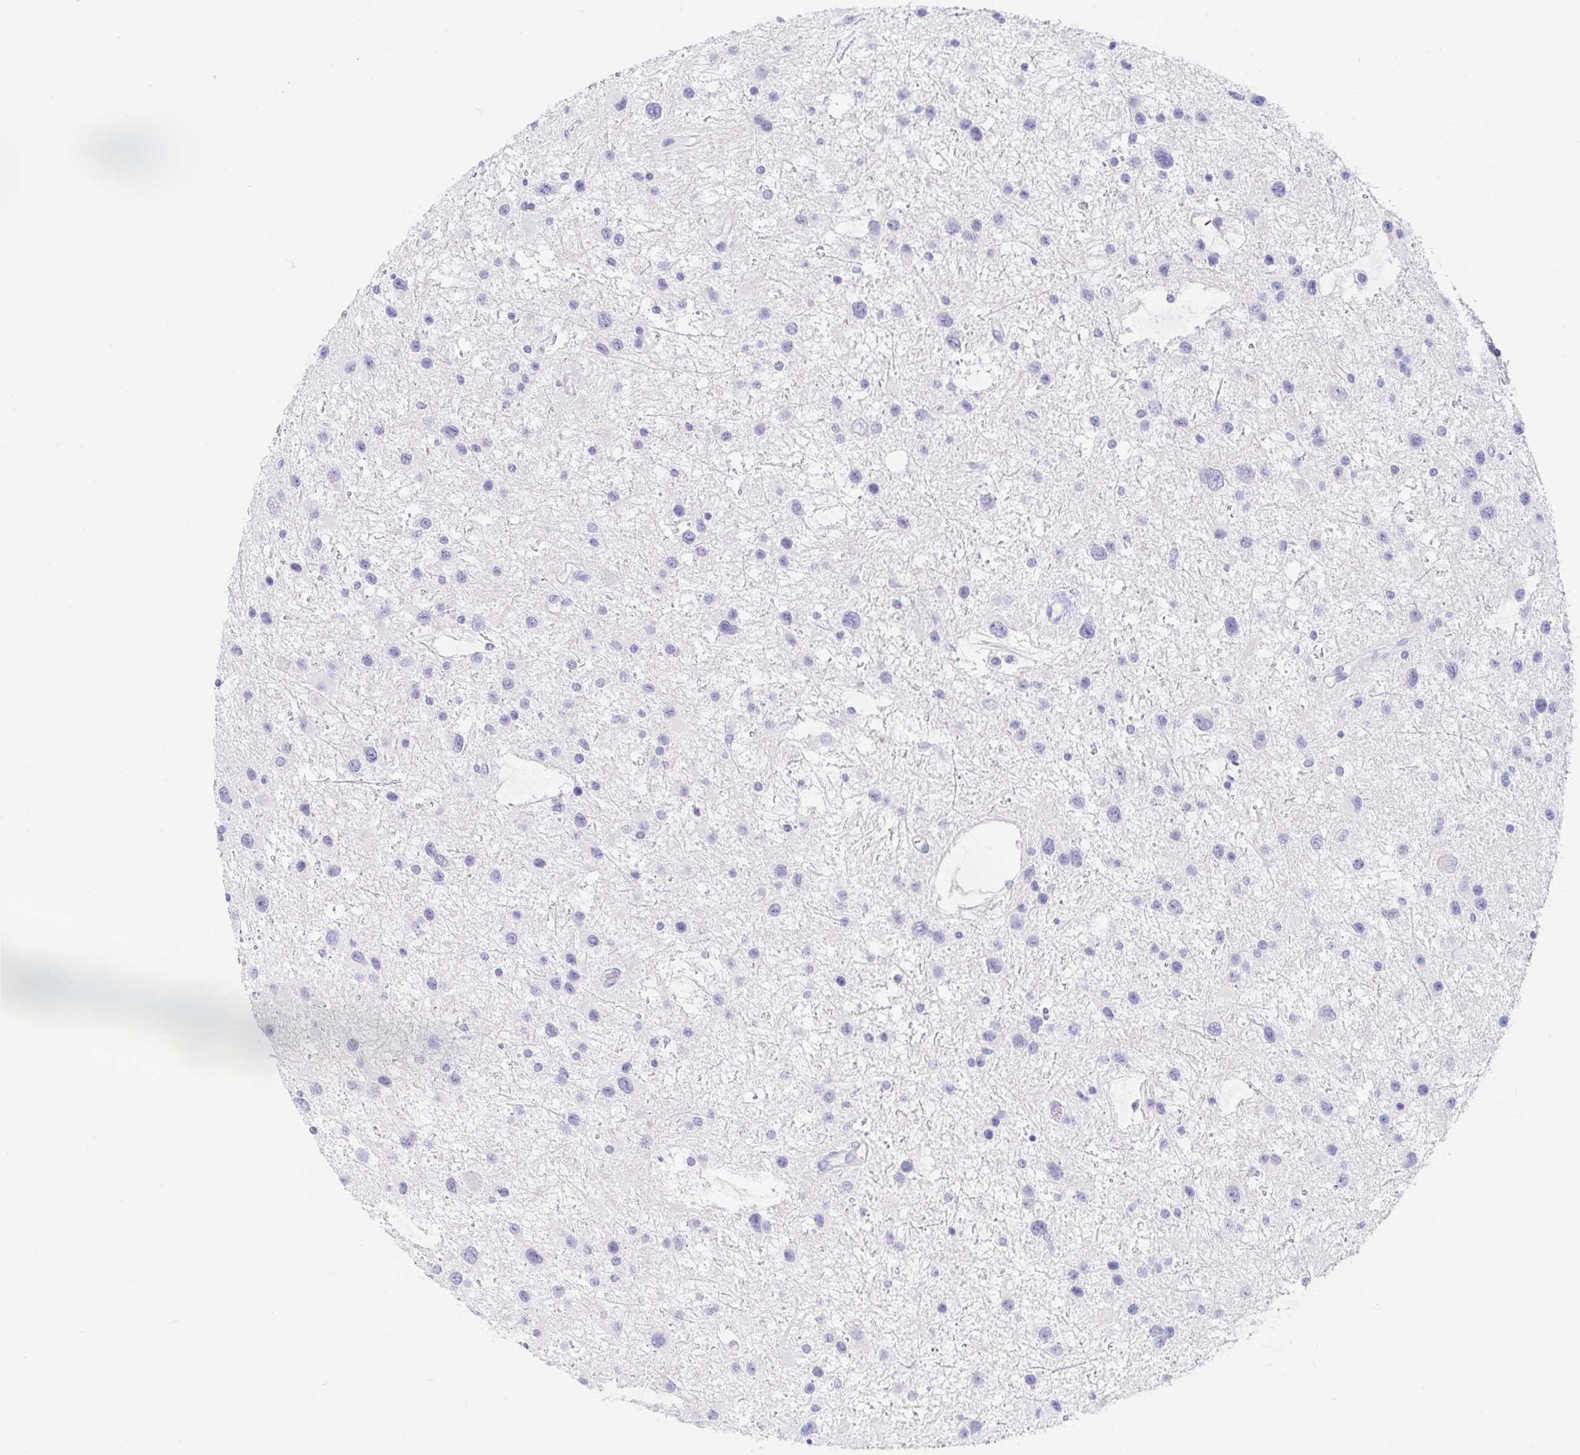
{"staining": {"intensity": "negative", "quantity": "none", "location": "none"}, "tissue": "glioma", "cell_type": "Tumor cells", "image_type": "cancer", "snomed": [{"axis": "morphology", "description": "Glioma, malignant, Low grade"}, {"axis": "topography", "description": "Brain"}], "caption": "IHC image of neoplastic tissue: human glioma stained with DAB (3,3'-diaminobenzidine) shows no significant protein staining in tumor cells.", "gene": "TEX44", "patient": {"sex": "female", "age": 32}}